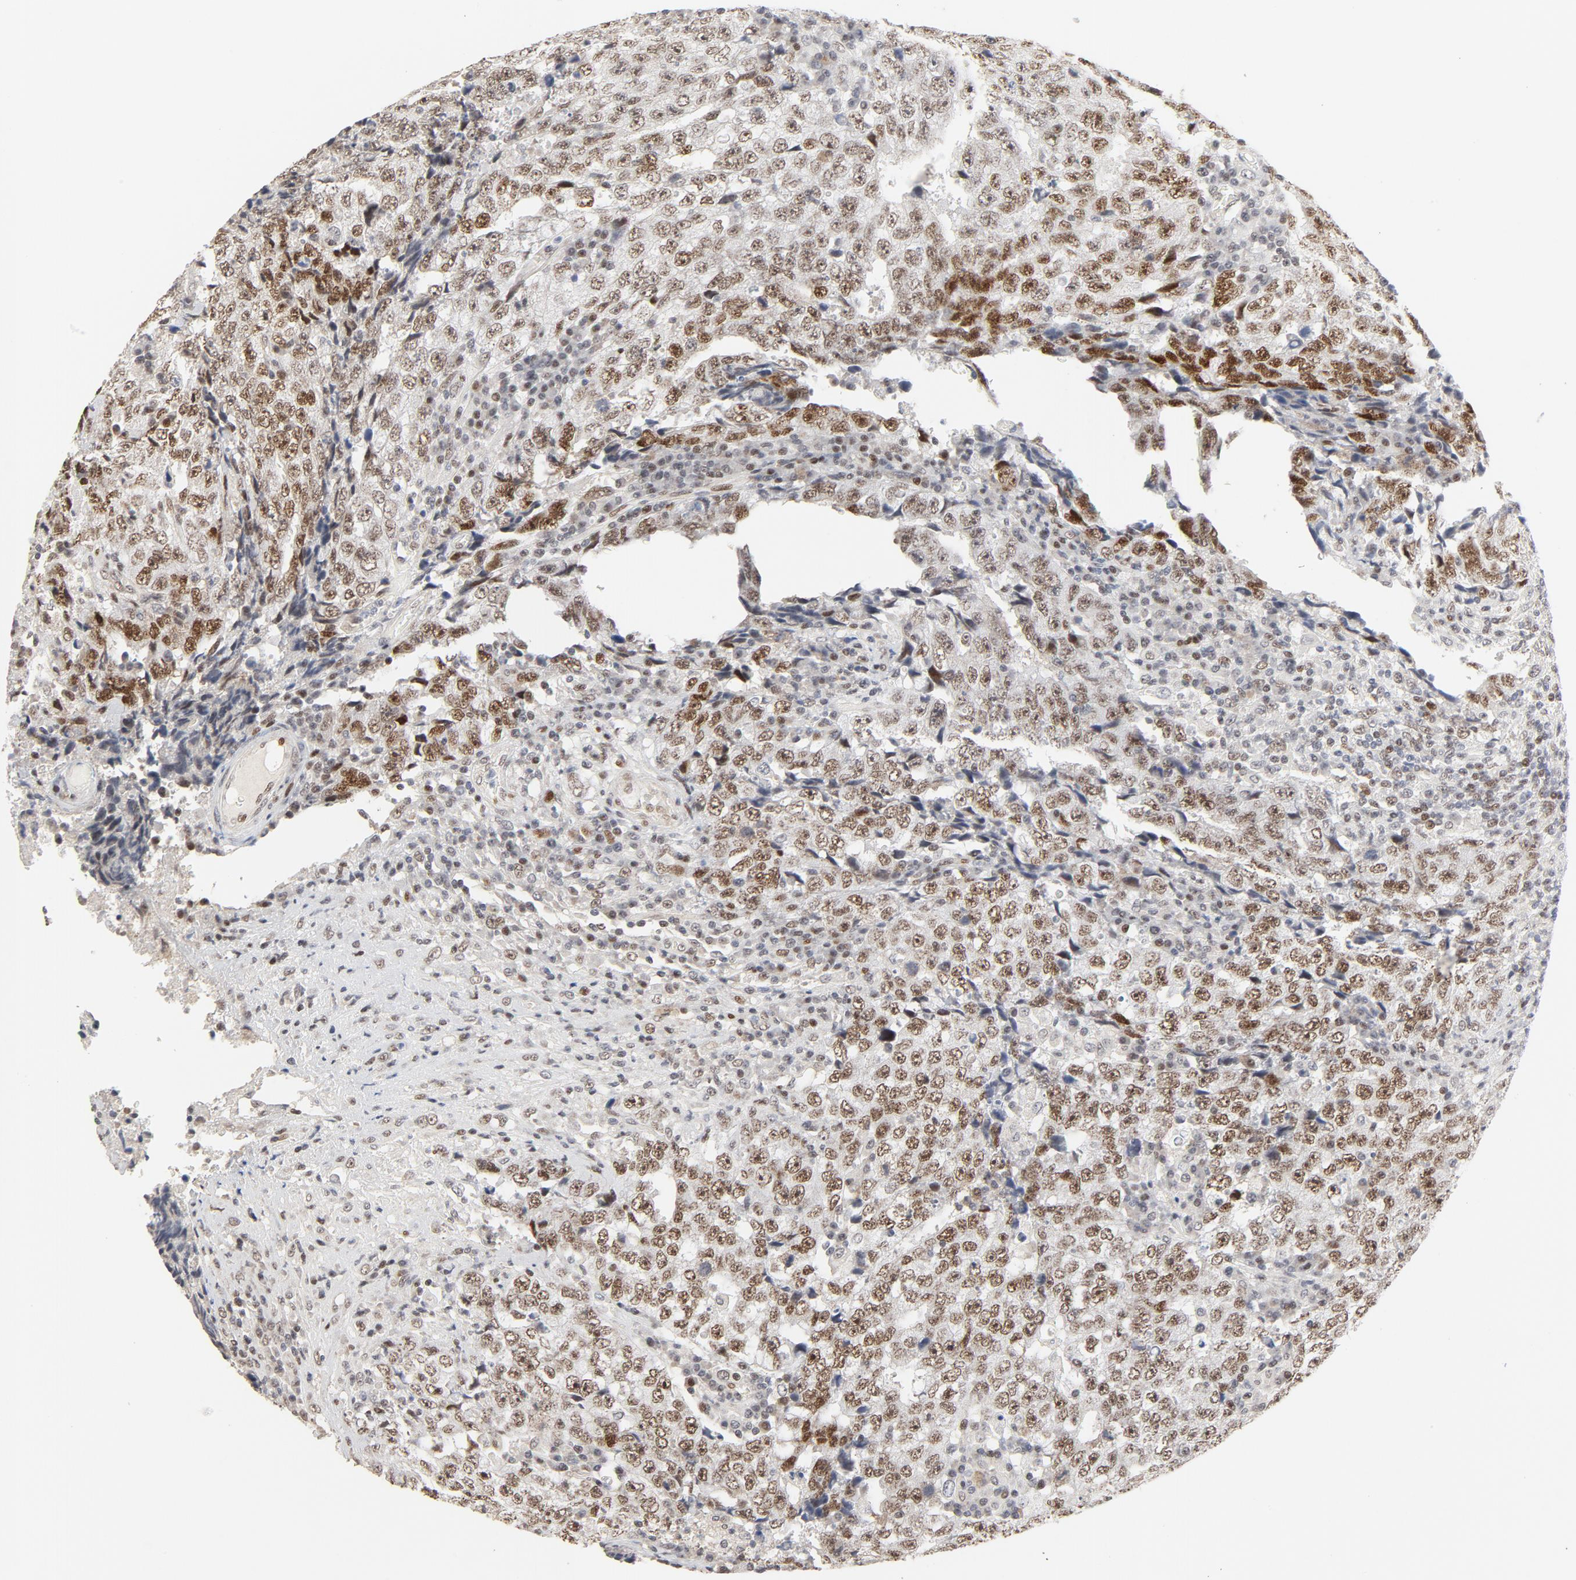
{"staining": {"intensity": "moderate", "quantity": ">75%", "location": "nuclear"}, "tissue": "testis cancer", "cell_type": "Tumor cells", "image_type": "cancer", "snomed": [{"axis": "morphology", "description": "Necrosis, NOS"}, {"axis": "morphology", "description": "Carcinoma, Embryonal, NOS"}, {"axis": "topography", "description": "Testis"}], "caption": "The histopathology image reveals staining of testis cancer, revealing moderate nuclear protein expression (brown color) within tumor cells.", "gene": "GTF2I", "patient": {"sex": "male", "age": 19}}